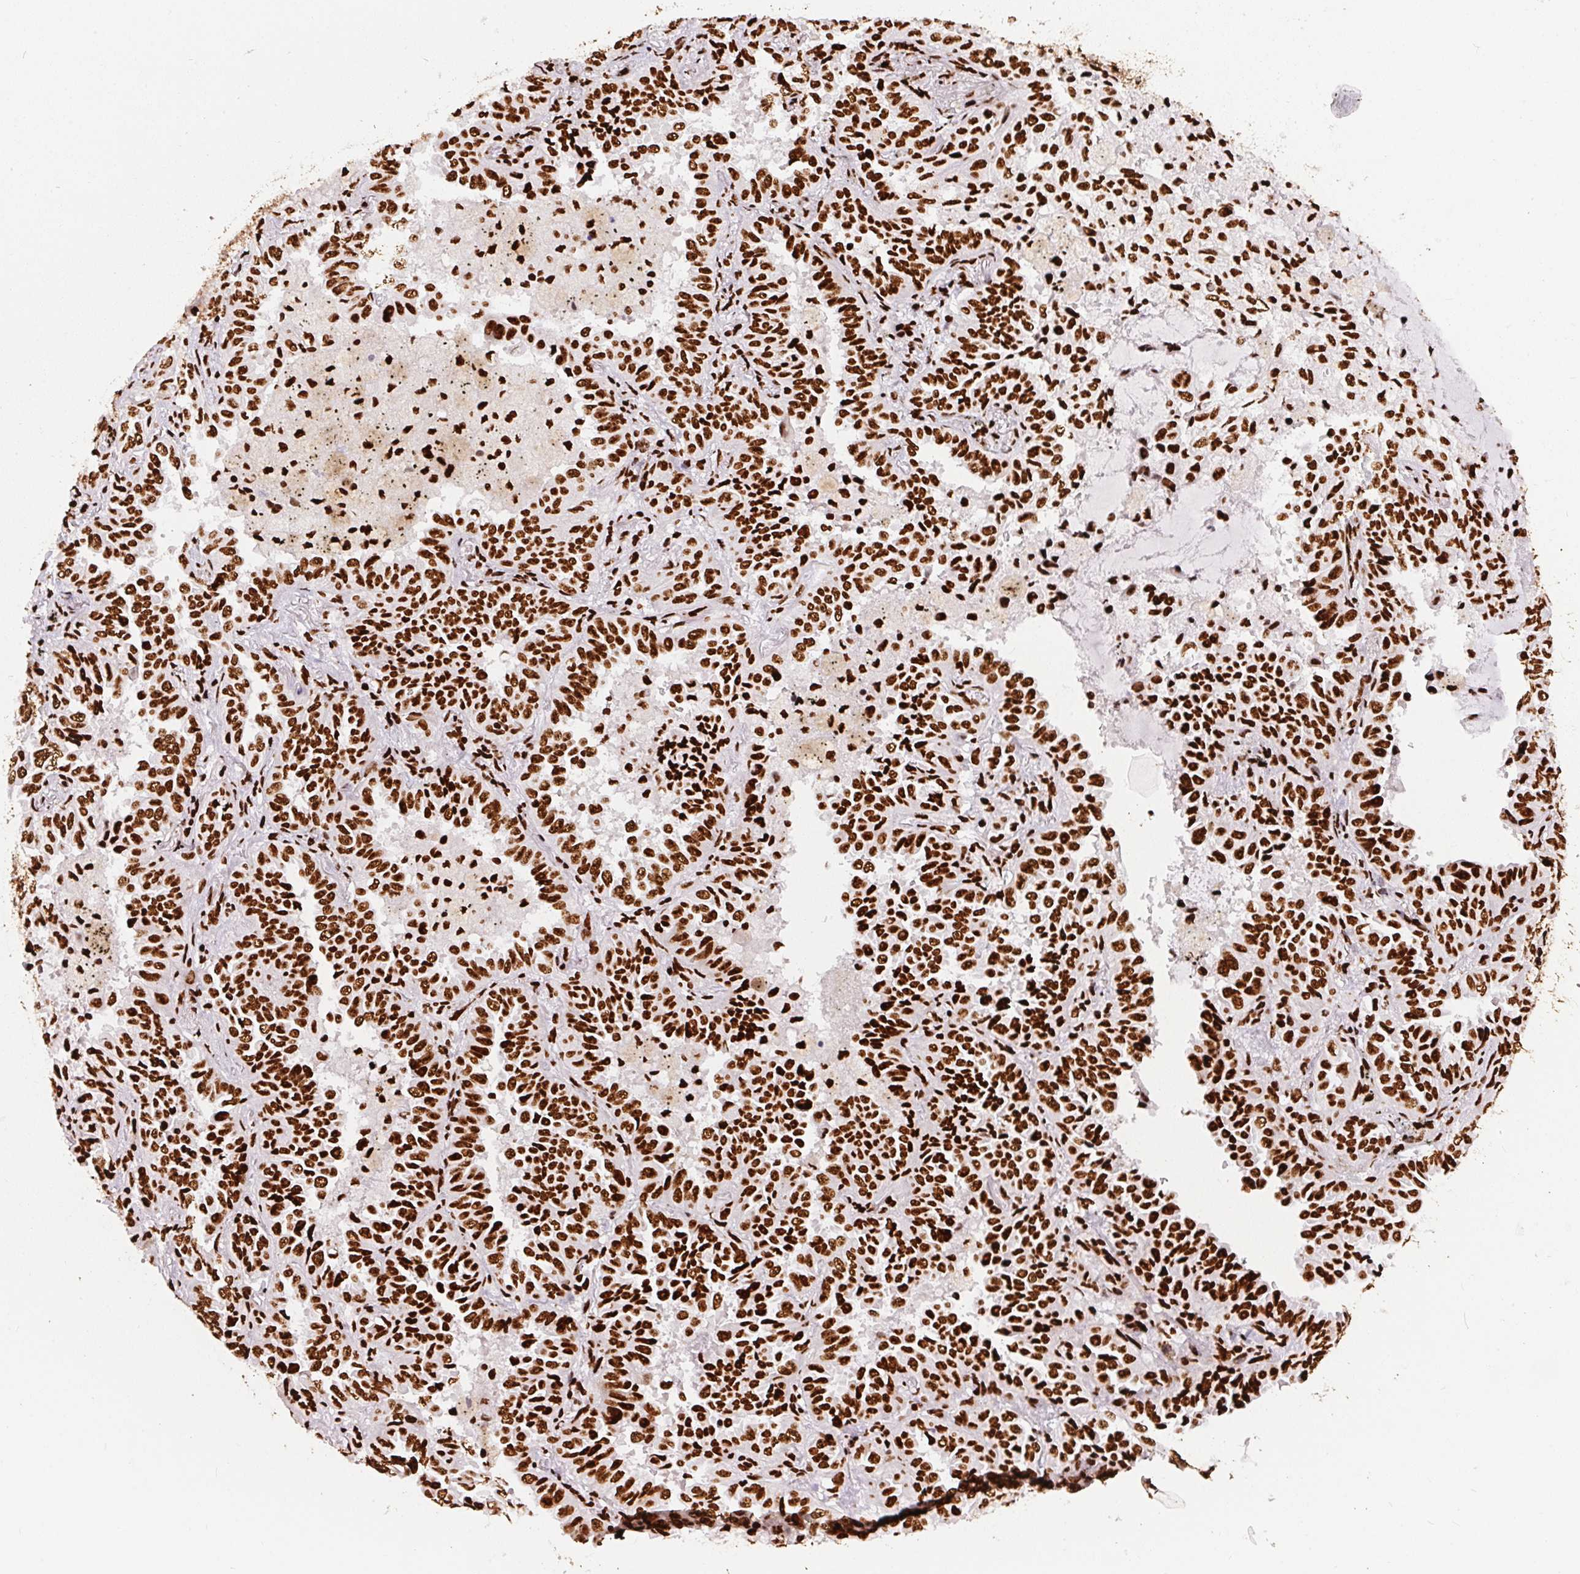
{"staining": {"intensity": "strong", "quantity": ">75%", "location": "nuclear"}, "tissue": "lung cancer", "cell_type": "Tumor cells", "image_type": "cancer", "snomed": [{"axis": "morphology", "description": "Adenocarcinoma, NOS"}, {"axis": "topography", "description": "Lung"}], "caption": "Strong nuclear protein expression is appreciated in about >75% of tumor cells in adenocarcinoma (lung).", "gene": "PAGE3", "patient": {"sex": "female", "age": 52}}